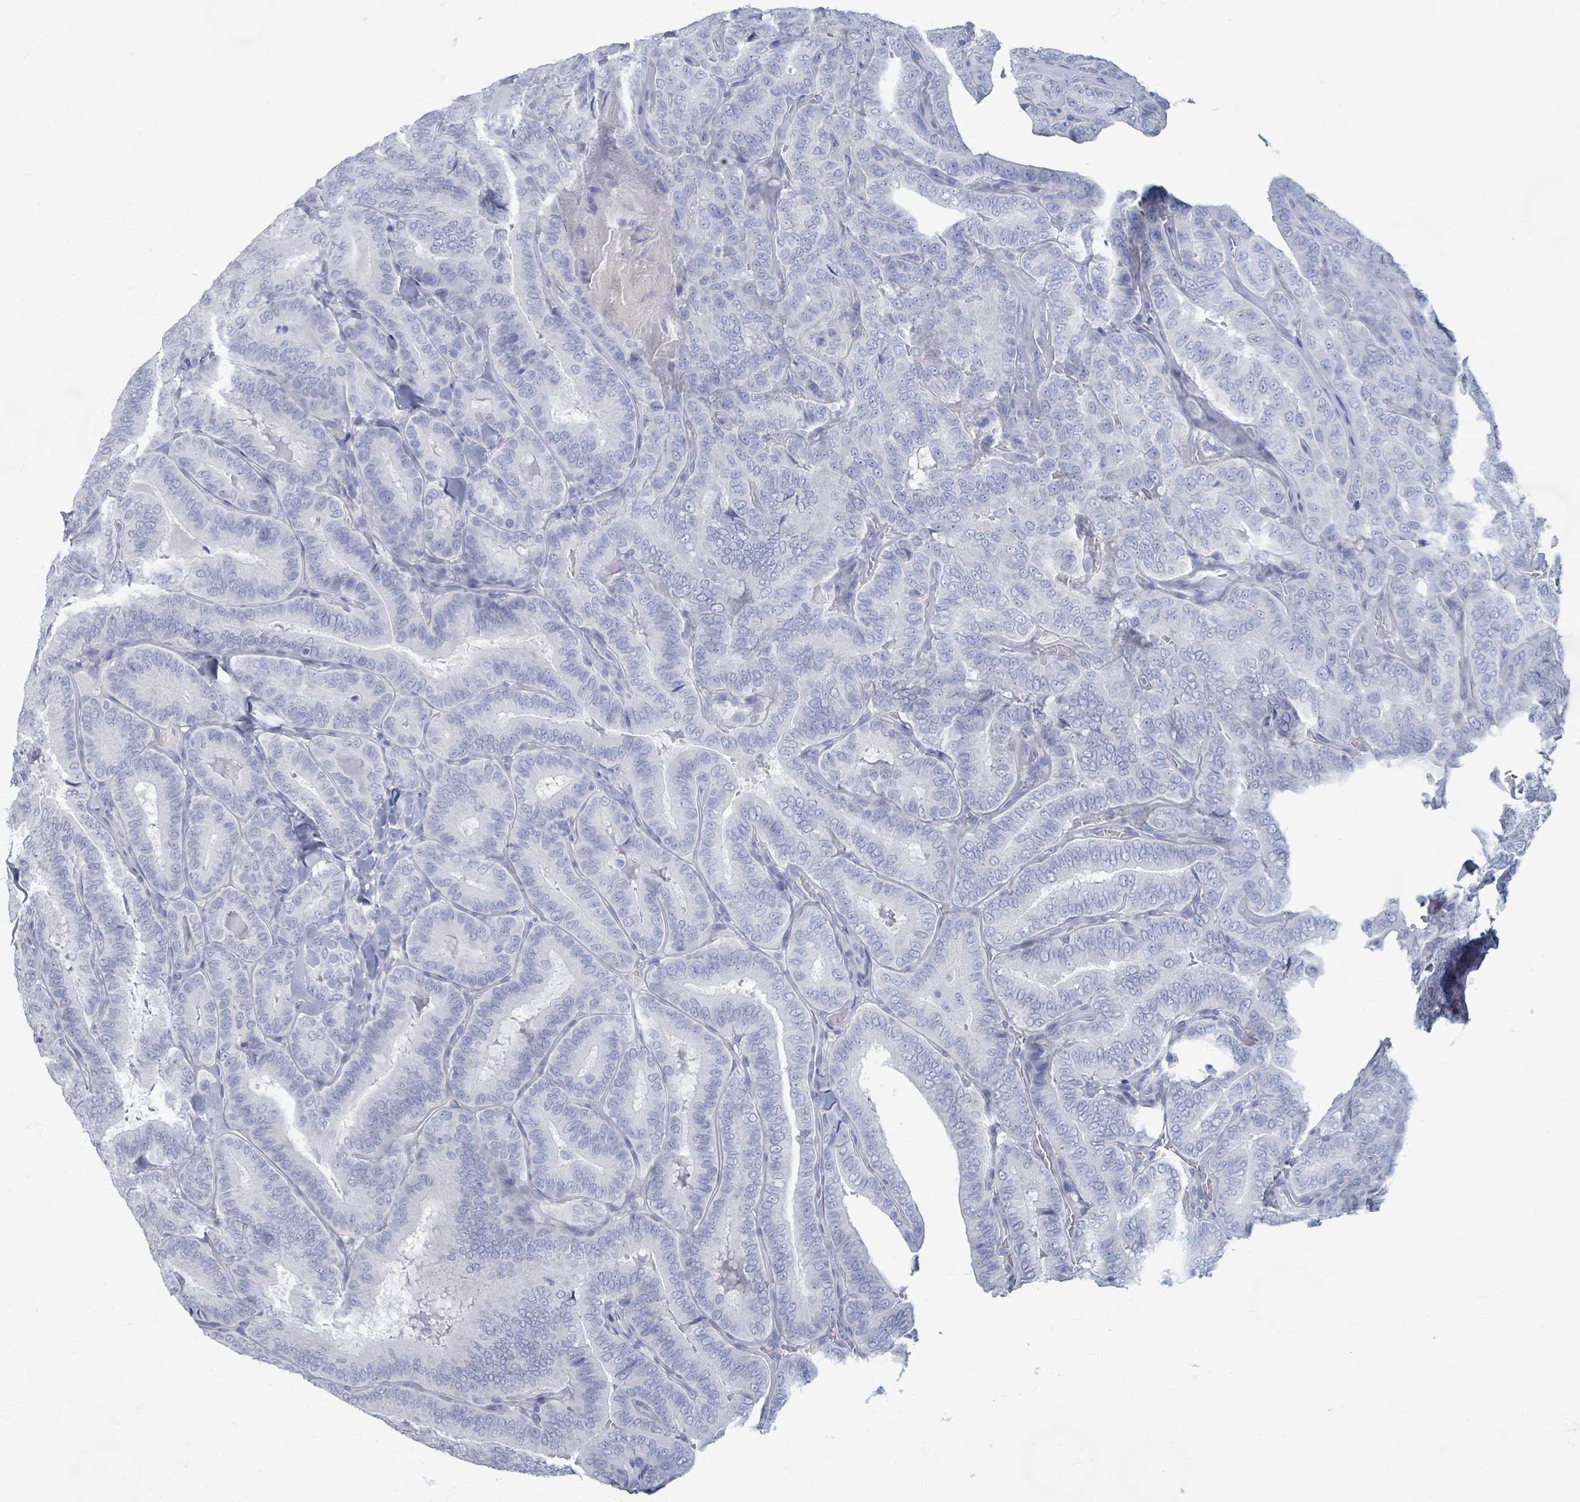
{"staining": {"intensity": "negative", "quantity": "none", "location": "none"}, "tissue": "thyroid cancer", "cell_type": "Tumor cells", "image_type": "cancer", "snomed": [{"axis": "morphology", "description": "Papillary adenocarcinoma, NOS"}, {"axis": "topography", "description": "Thyroid gland"}], "caption": "Thyroid cancer (papillary adenocarcinoma) was stained to show a protein in brown. There is no significant positivity in tumor cells. (Stains: DAB (3,3'-diaminobenzidine) IHC with hematoxylin counter stain, Microscopy: brightfield microscopy at high magnification).", "gene": "TAS2R1", "patient": {"sex": "male", "age": 61}}